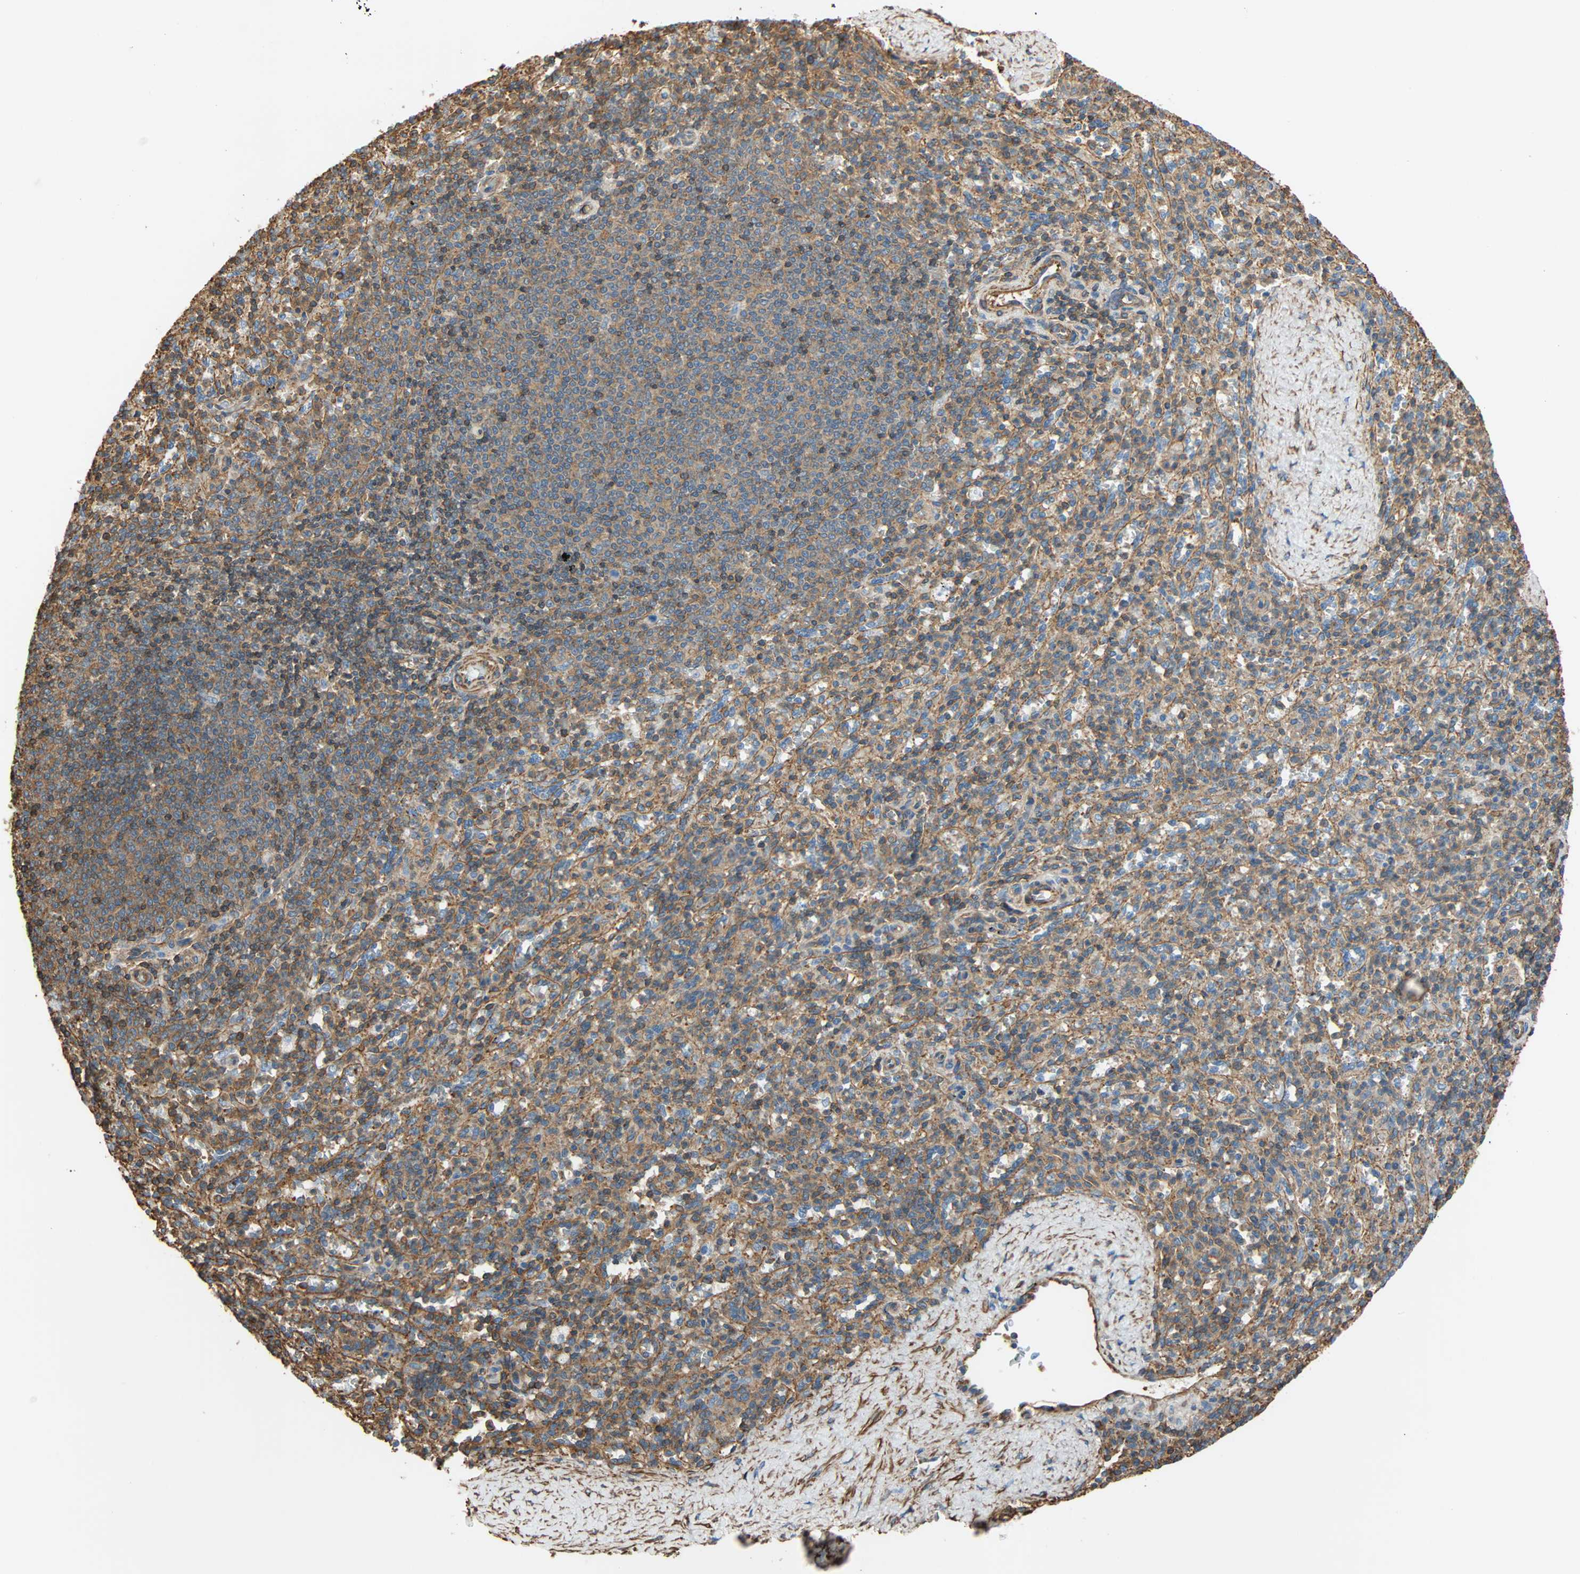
{"staining": {"intensity": "moderate", "quantity": "<25%", "location": "cytoplasmic/membranous"}, "tissue": "spleen", "cell_type": "Cells in red pulp", "image_type": "normal", "snomed": [{"axis": "morphology", "description": "Normal tissue, NOS"}, {"axis": "topography", "description": "Spleen"}], "caption": "Immunohistochemistry (IHC) of benign human spleen exhibits low levels of moderate cytoplasmic/membranous expression in approximately <25% of cells in red pulp.", "gene": "GALNT10", "patient": {"sex": "male", "age": 36}}